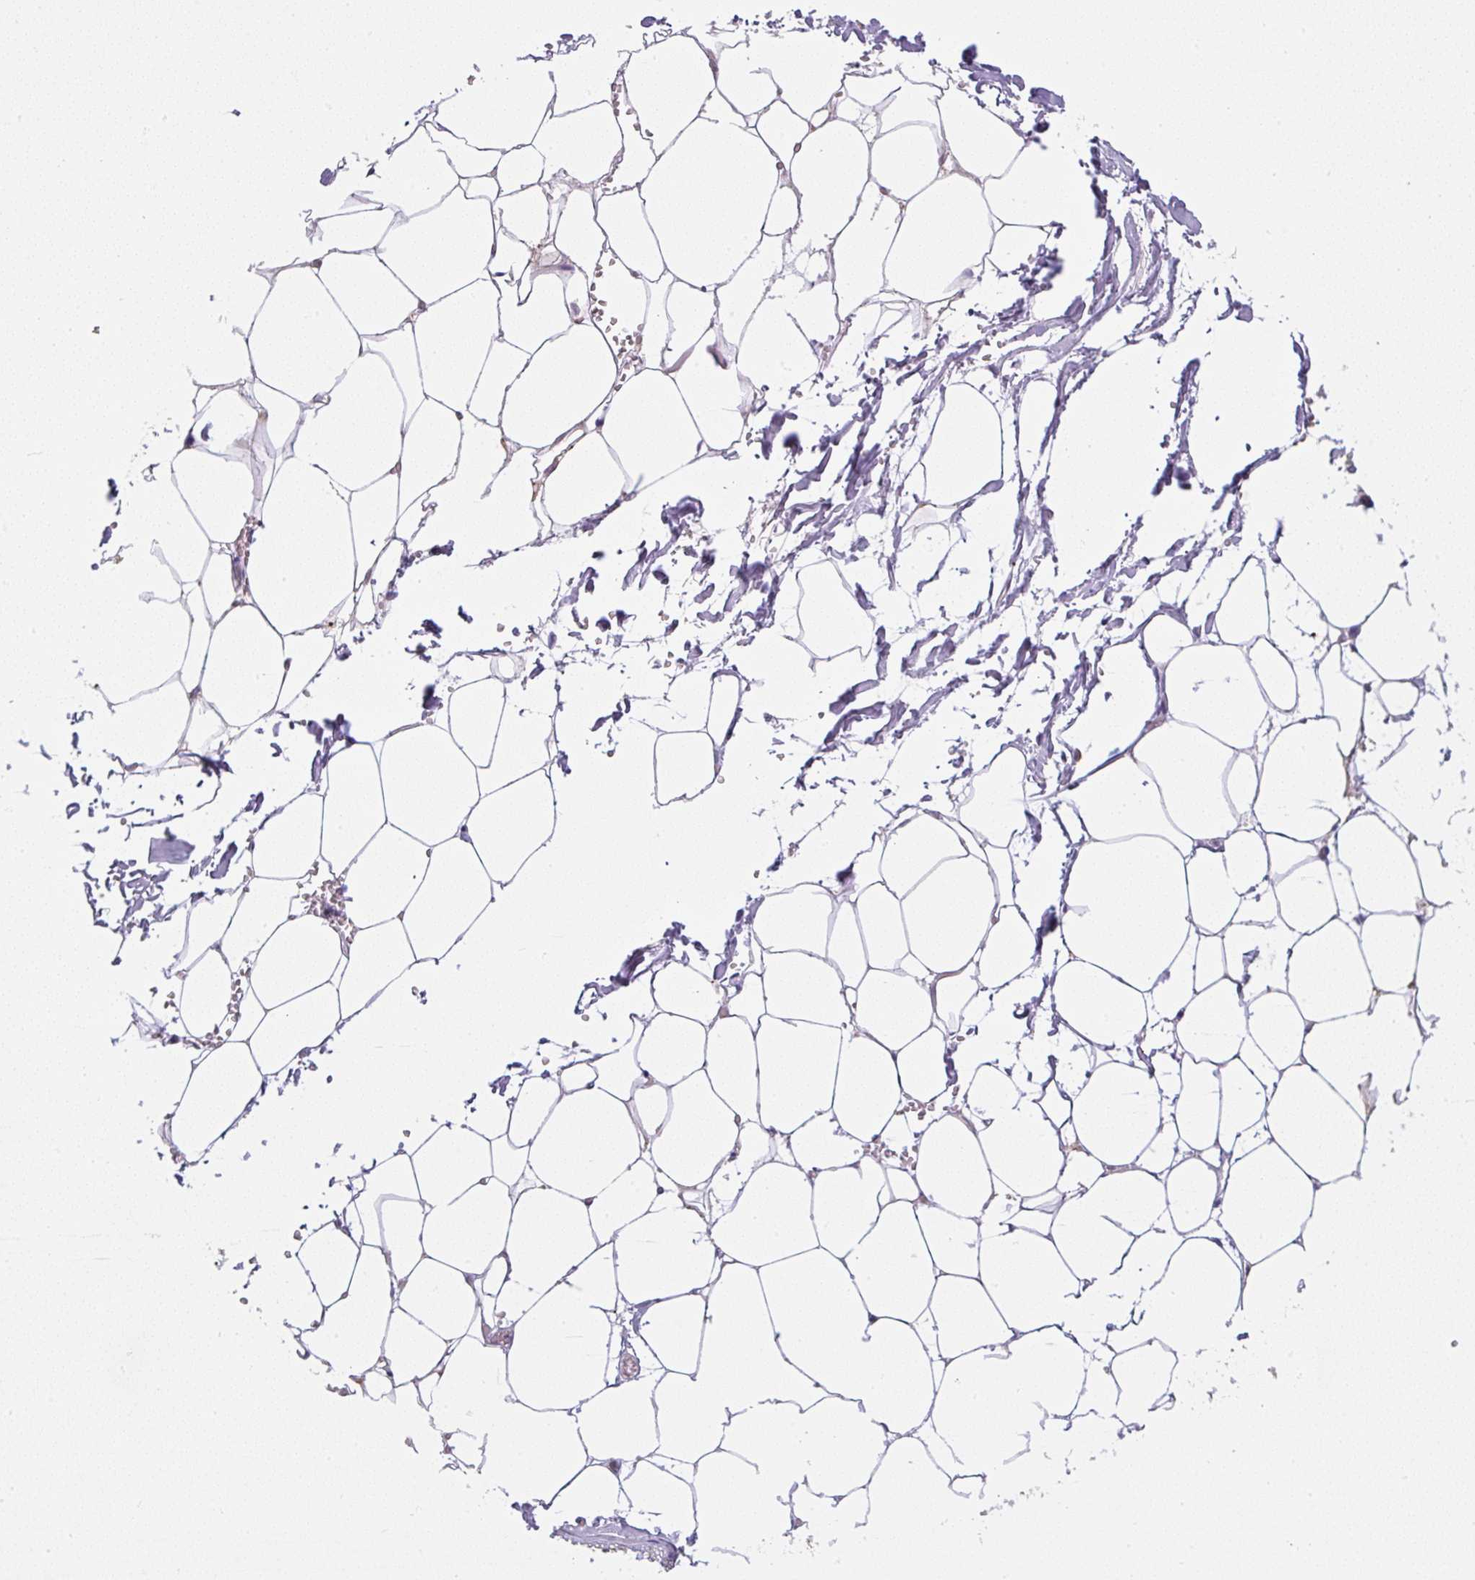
{"staining": {"intensity": "negative", "quantity": "none", "location": "none"}, "tissue": "adipose tissue", "cell_type": "Adipocytes", "image_type": "normal", "snomed": [{"axis": "morphology", "description": "Normal tissue, NOS"}, {"axis": "topography", "description": "Adipose tissue"}, {"axis": "topography", "description": "Vascular tissue"}, {"axis": "topography", "description": "Rectum"}, {"axis": "topography", "description": "Peripheral nerve tissue"}], "caption": "Normal adipose tissue was stained to show a protein in brown. There is no significant staining in adipocytes. Brightfield microscopy of immunohistochemistry (IHC) stained with DAB (brown) and hematoxylin (blue), captured at high magnification.", "gene": "PIP5KL1", "patient": {"sex": "female", "age": 69}}